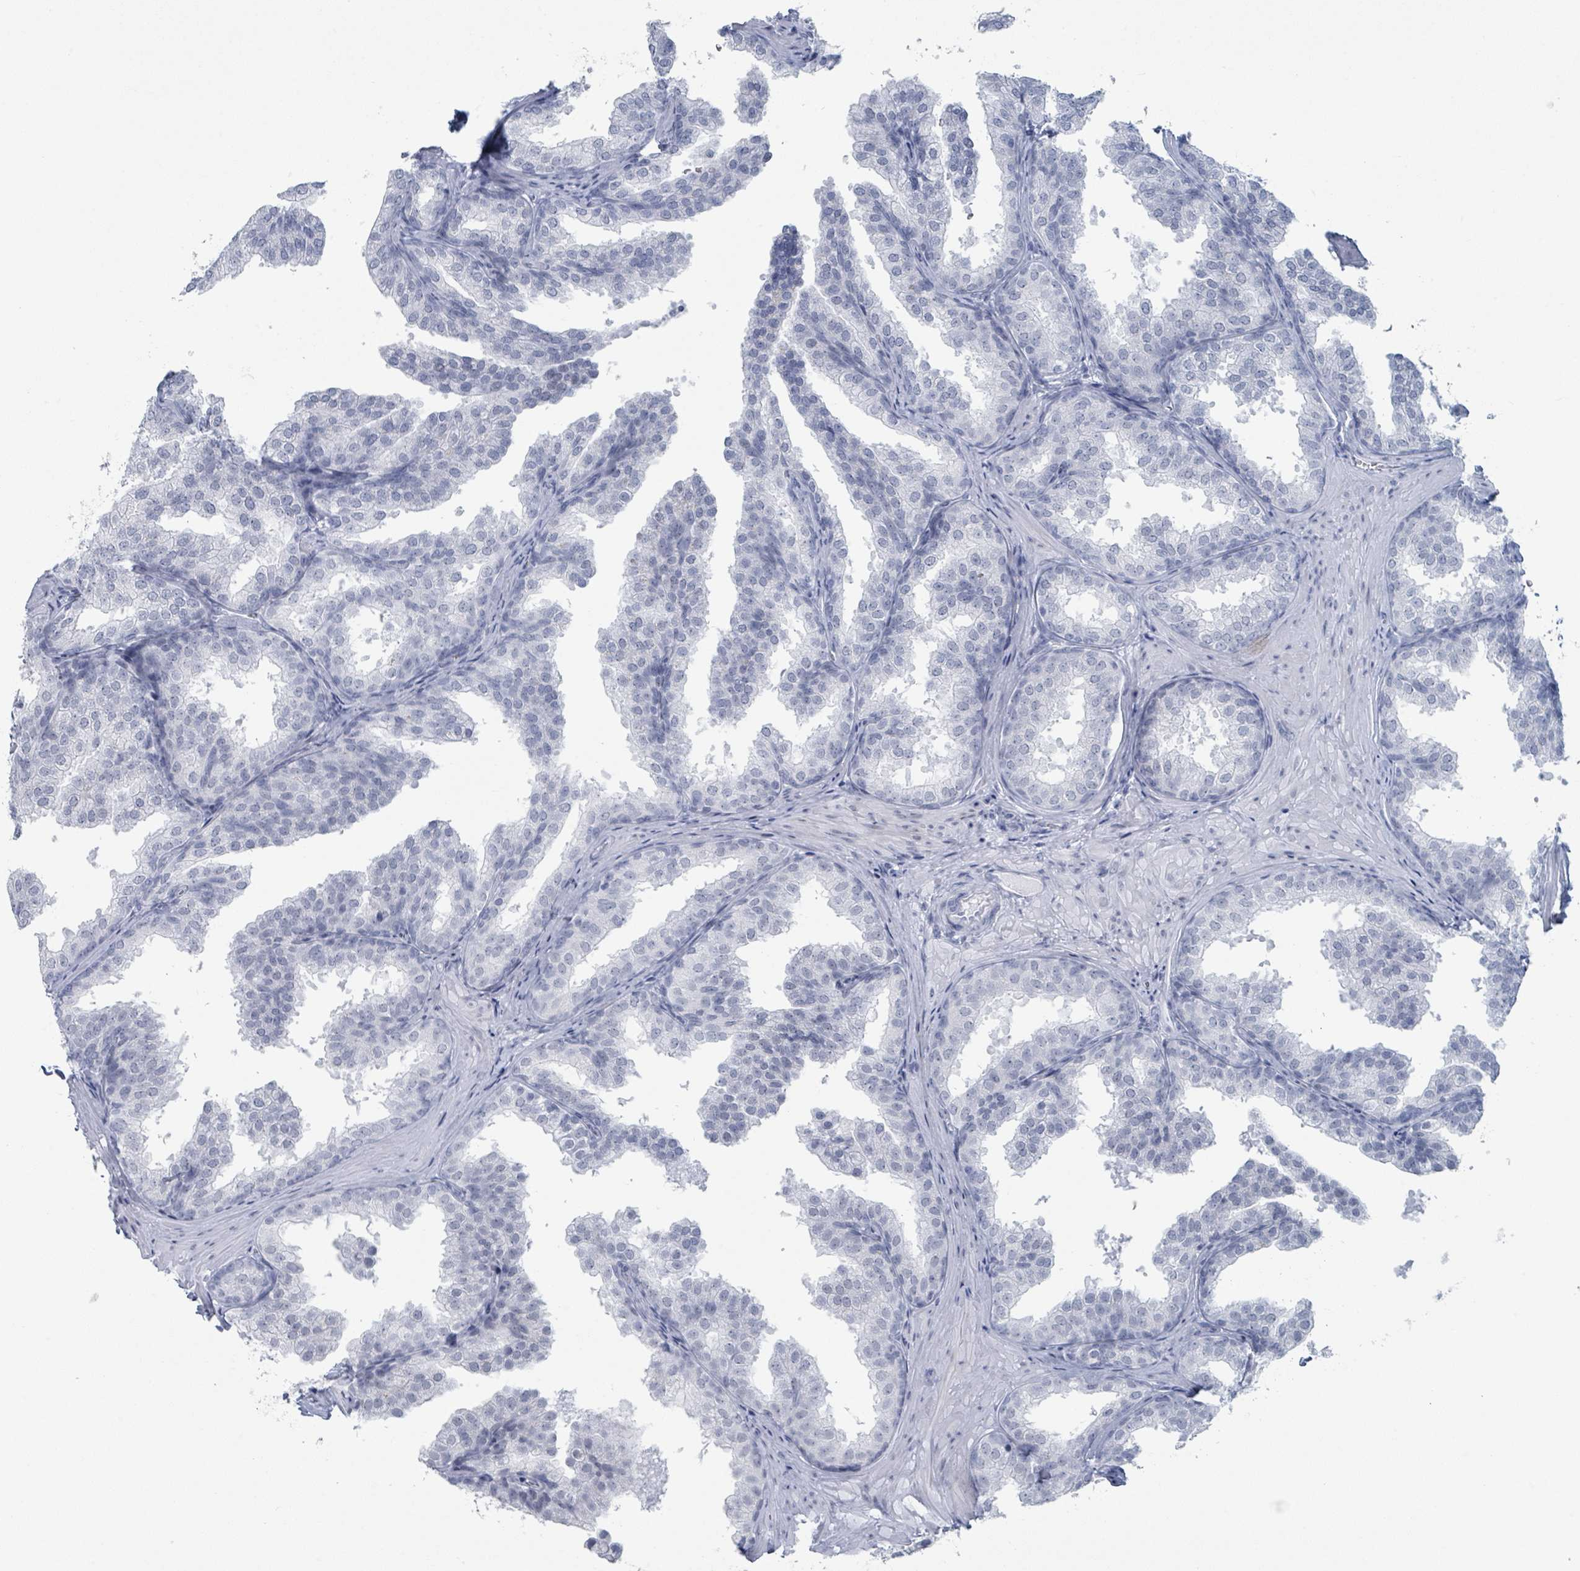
{"staining": {"intensity": "negative", "quantity": "none", "location": "none"}, "tissue": "prostate", "cell_type": "Glandular cells", "image_type": "normal", "snomed": [{"axis": "morphology", "description": "Normal tissue, NOS"}, {"axis": "topography", "description": "Prostate"}], "caption": "IHC of normal human prostate reveals no staining in glandular cells. Brightfield microscopy of IHC stained with DAB (brown) and hematoxylin (blue), captured at high magnification.", "gene": "GPR15LG", "patient": {"sex": "male", "age": 37}}